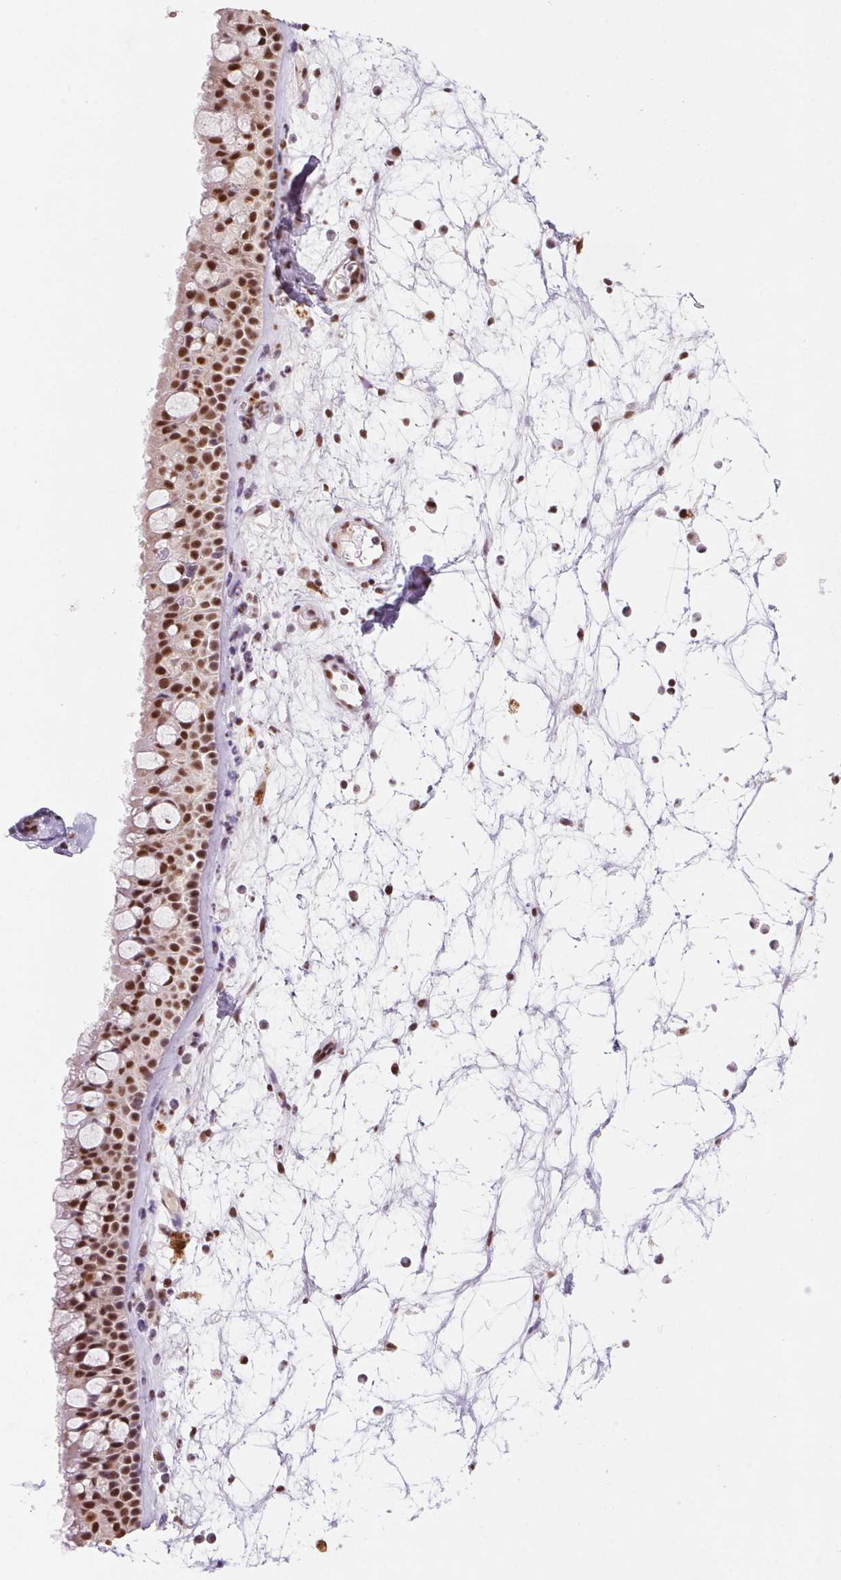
{"staining": {"intensity": "strong", "quantity": ">75%", "location": "nuclear"}, "tissue": "nasopharynx", "cell_type": "Respiratory epithelial cells", "image_type": "normal", "snomed": [{"axis": "morphology", "description": "Normal tissue, NOS"}, {"axis": "topography", "description": "Nasopharynx"}], "caption": "A brown stain labels strong nuclear expression of a protein in respiratory epithelial cells of benign human nasopharynx. The staining was performed using DAB to visualize the protein expression in brown, while the nuclei were stained in blue with hematoxylin (Magnification: 20x).", "gene": "SNRPG", "patient": {"sex": "male", "age": 68}}